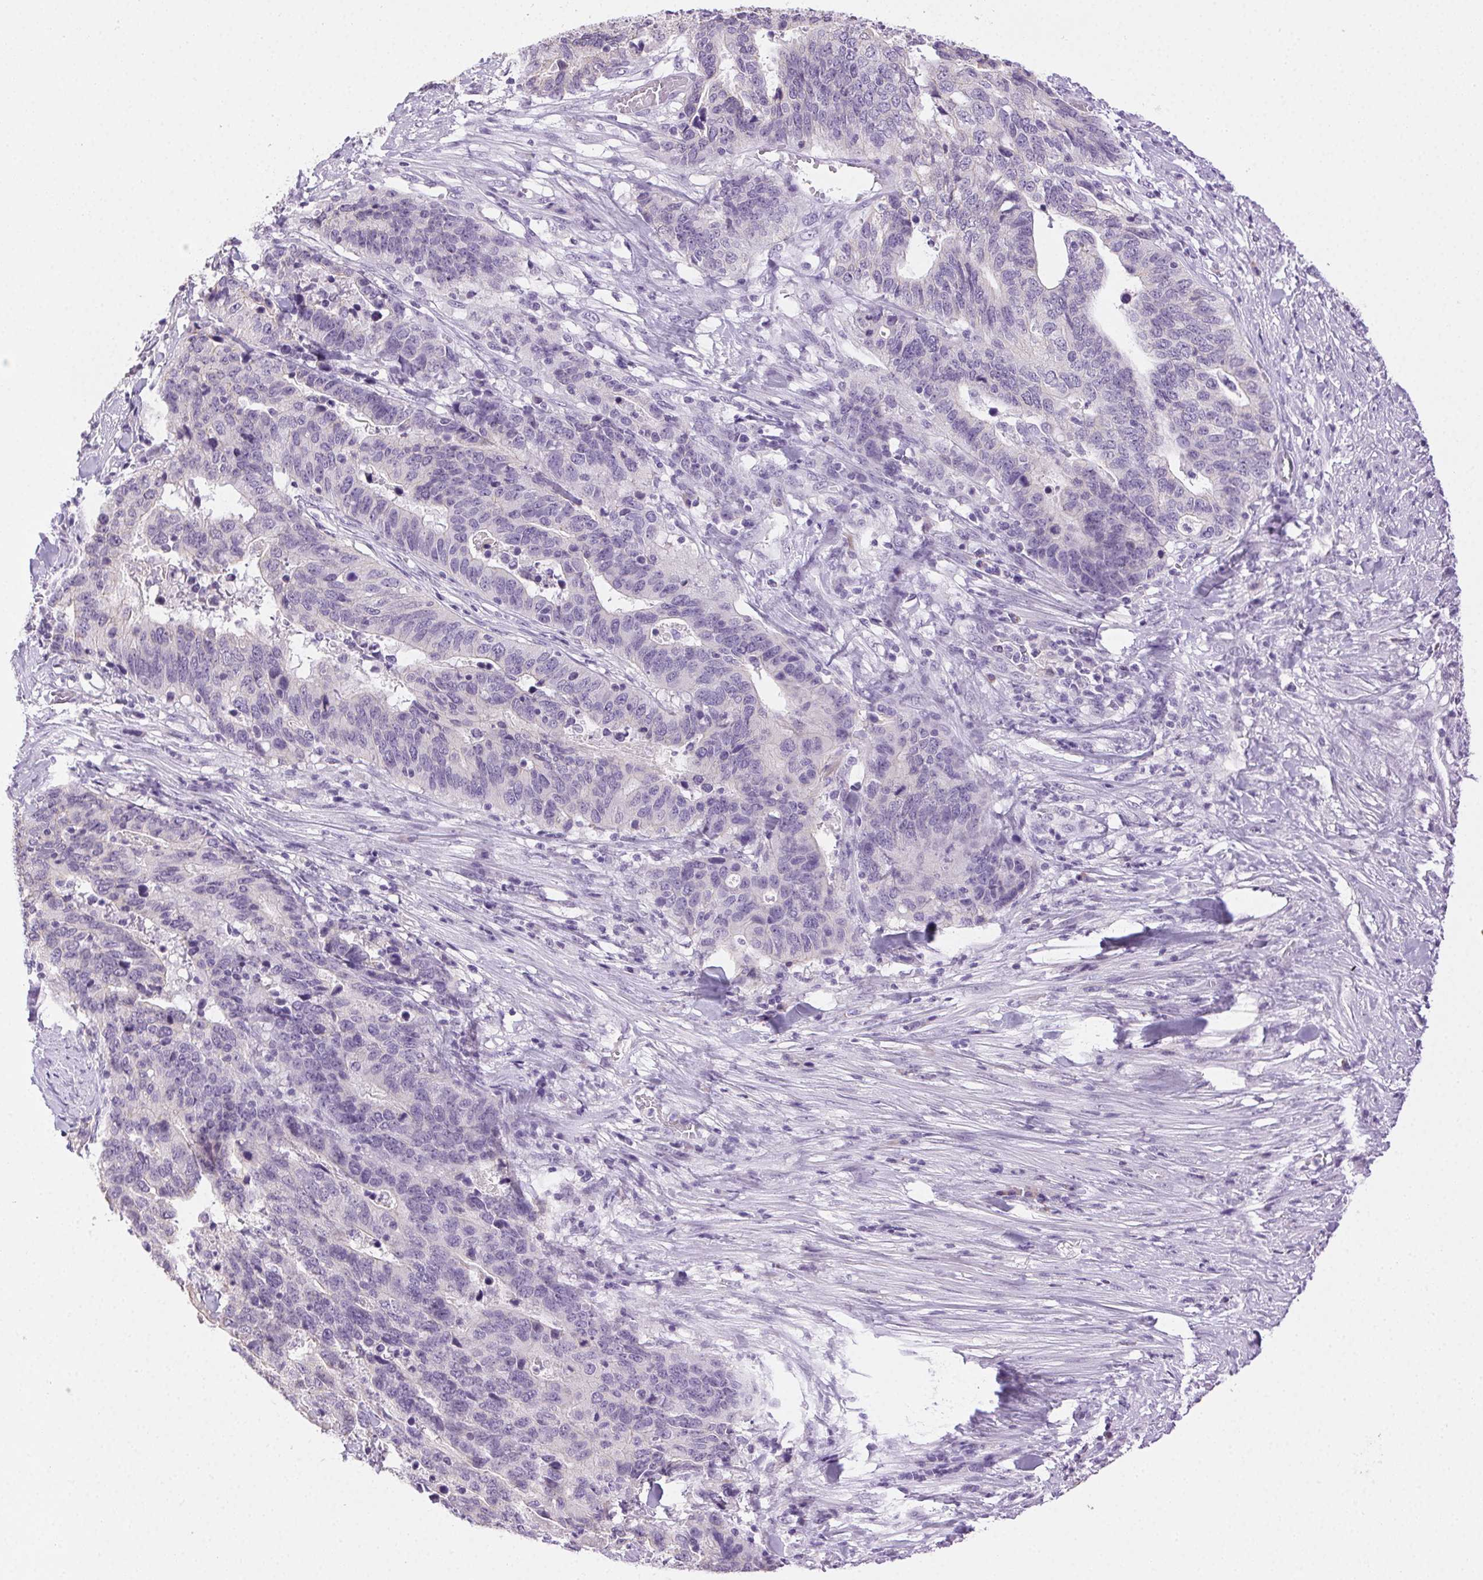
{"staining": {"intensity": "negative", "quantity": "none", "location": "none"}, "tissue": "stomach cancer", "cell_type": "Tumor cells", "image_type": "cancer", "snomed": [{"axis": "morphology", "description": "Adenocarcinoma, NOS"}, {"axis": "topography", "description": "Stomach, upper"}], "caption": "High power microscopy photomicrograph of an immunohistochemistry (IHC) histopathology image of stomach adenocarcinoma, revealing no significant staining in tumor cells.", "gene": "CLDN10", "patient": {"sex": "female", "age": 67}}